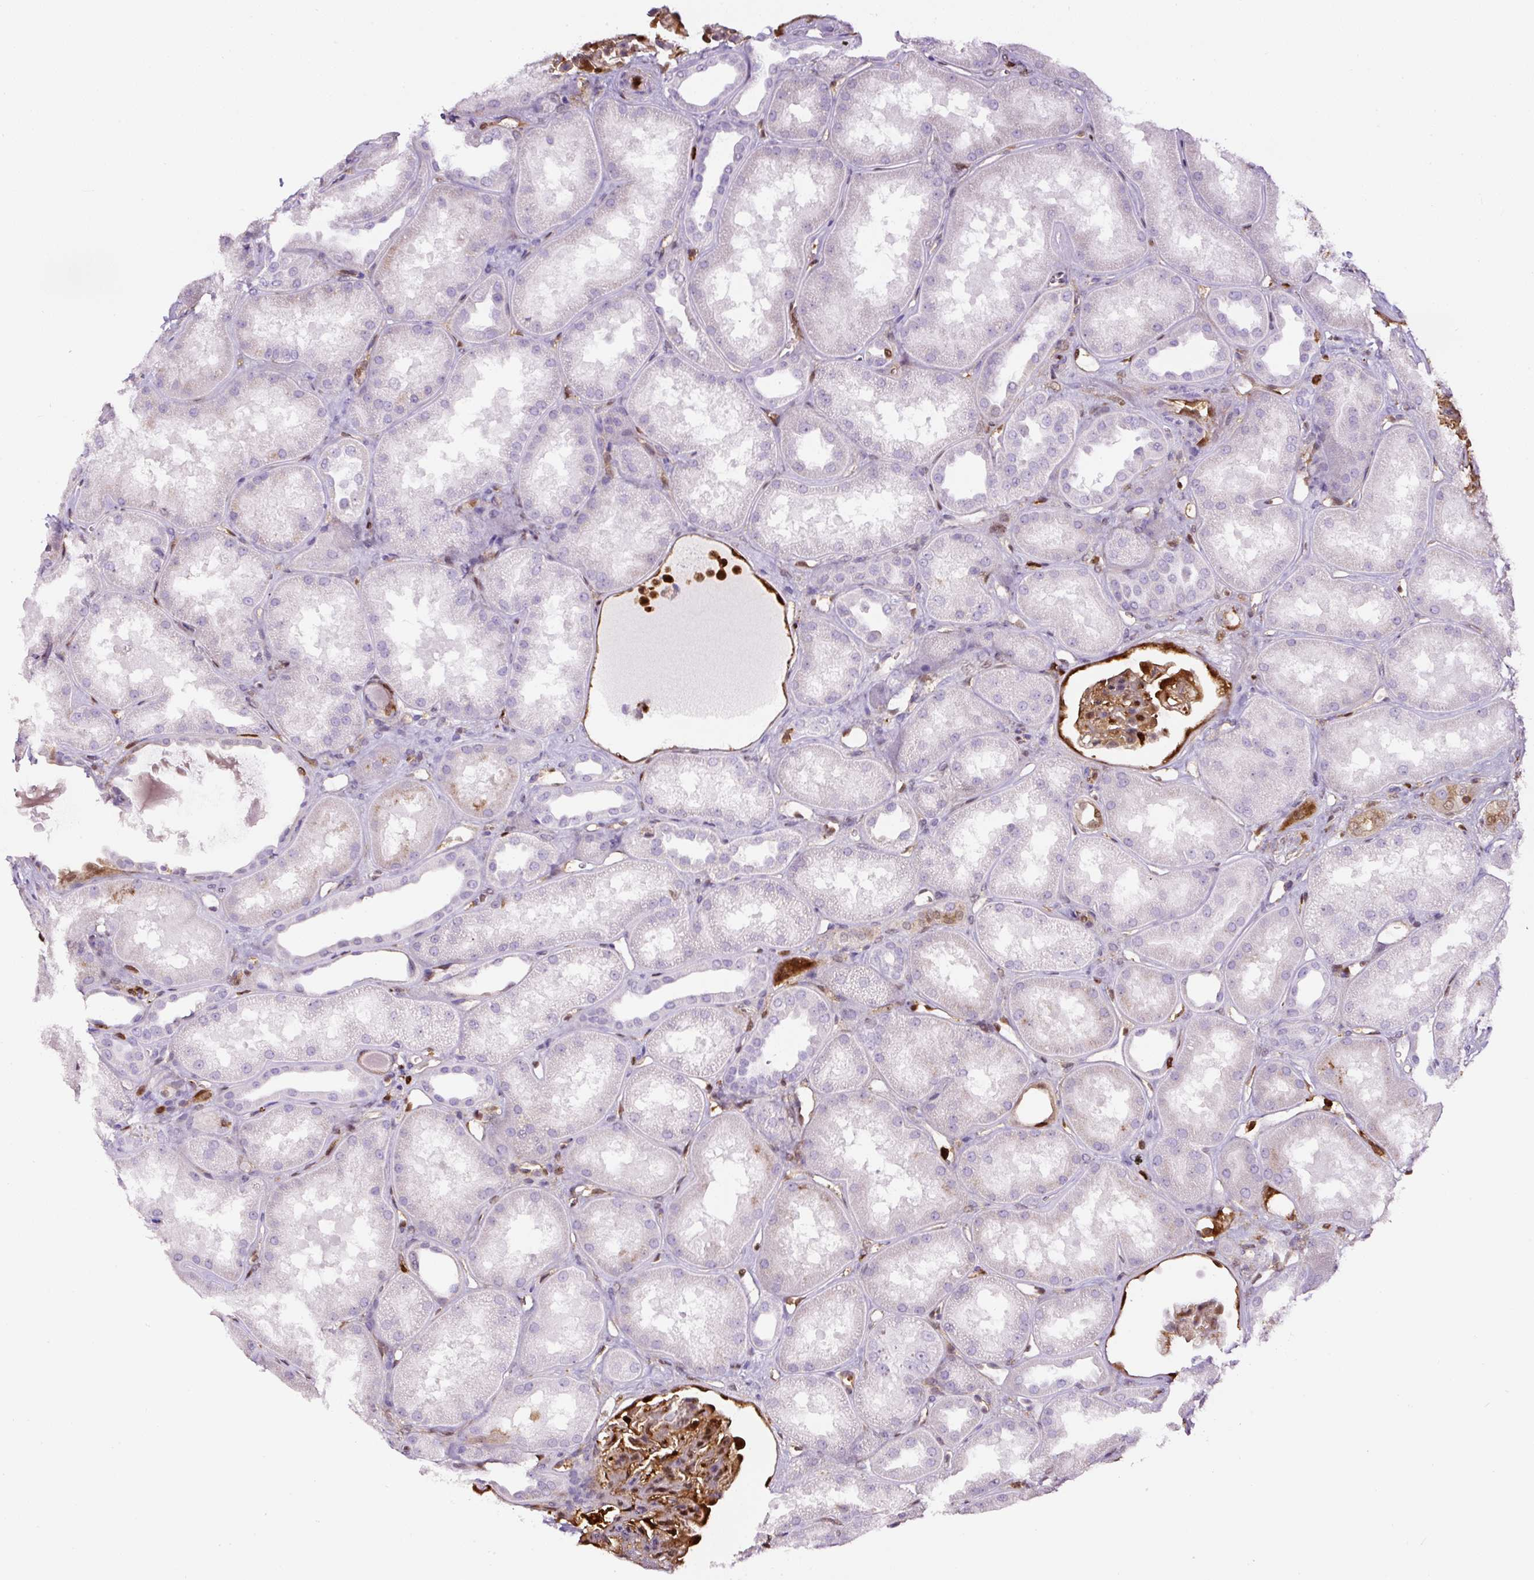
{"staining": {"intensity": "moderate", "quantity": "25%-75%", "location": "cytoplasmic/membranous,nuclear"}, "tissue": "kidney", "cell_type": "Cells in glomeruli", "image_type": "normal", "snomed": [{"axis": "morphology", "description": "Normal tissue, NOS"}, {"axis": "topography", "description": "Kidney"}], "caption": "A micrograph of human kidney stained for a protein exhibits moderate cytoplasmic/membranous,nuclear brown staining in cells in glomeruli.", "gene": "ANXA1", "patient": {"sex": "male", "age": 61}}